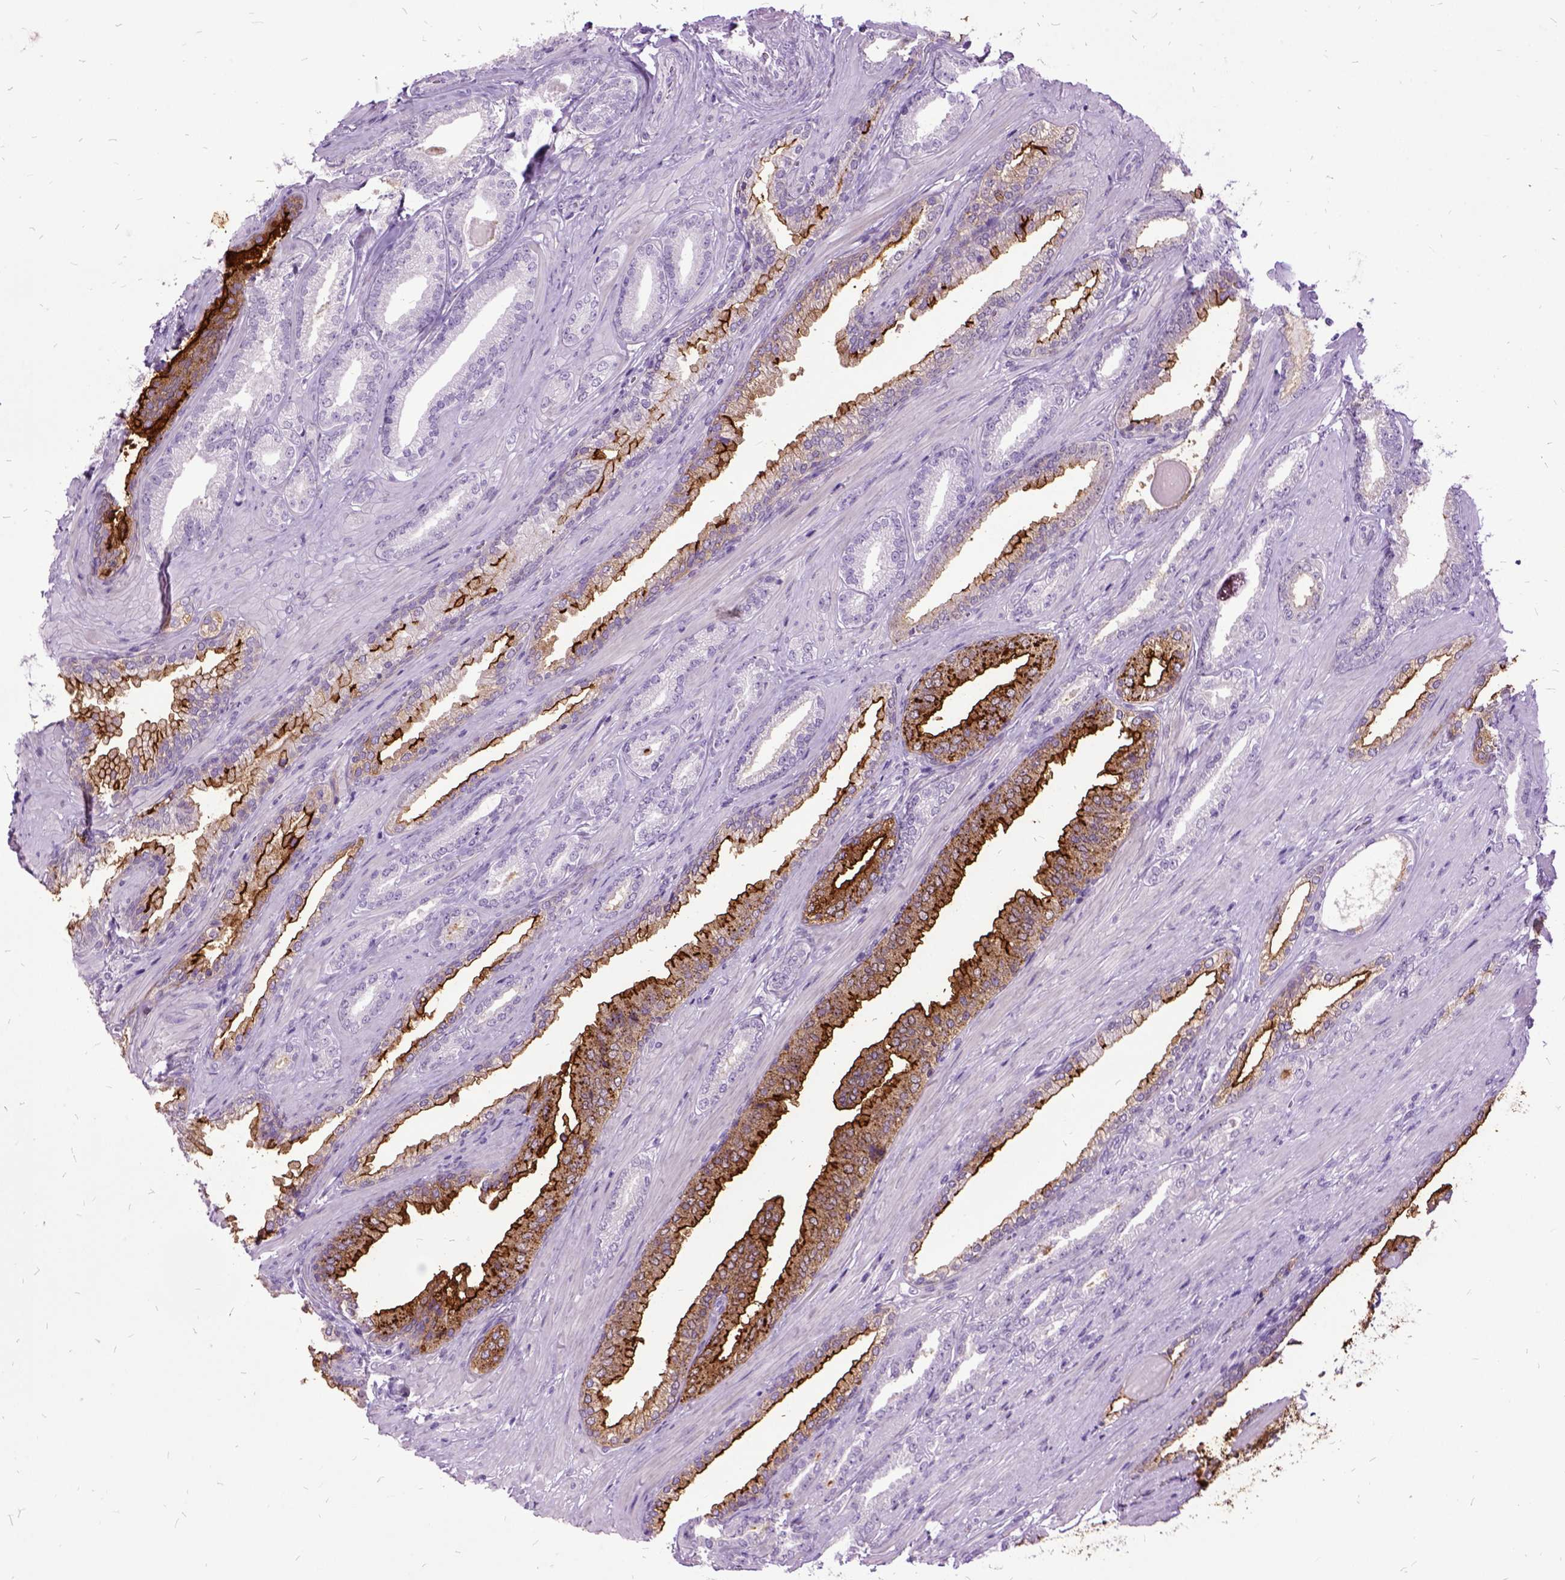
{"staining": {"intensity": "strong", "quantity": "25%-75%", "location": "cytoplasmic/membranous"}, "tissue": "prostate cancer", "cell_type": "Tumor cells", "image_type": "cancer", "snomed": [{"axis": "morphology", "description": "Adenocarcinoma, Low grade"}, {"axis": "topography", "description": "Prostate"}], "caption": "A brown stain labels strong cytoplasmic/membranous positivity of a protein in low-grade adenocarcinoma (prostate) tumor cells.", "gene": "MME", "patient": {"sex": "male", "age": 61}}